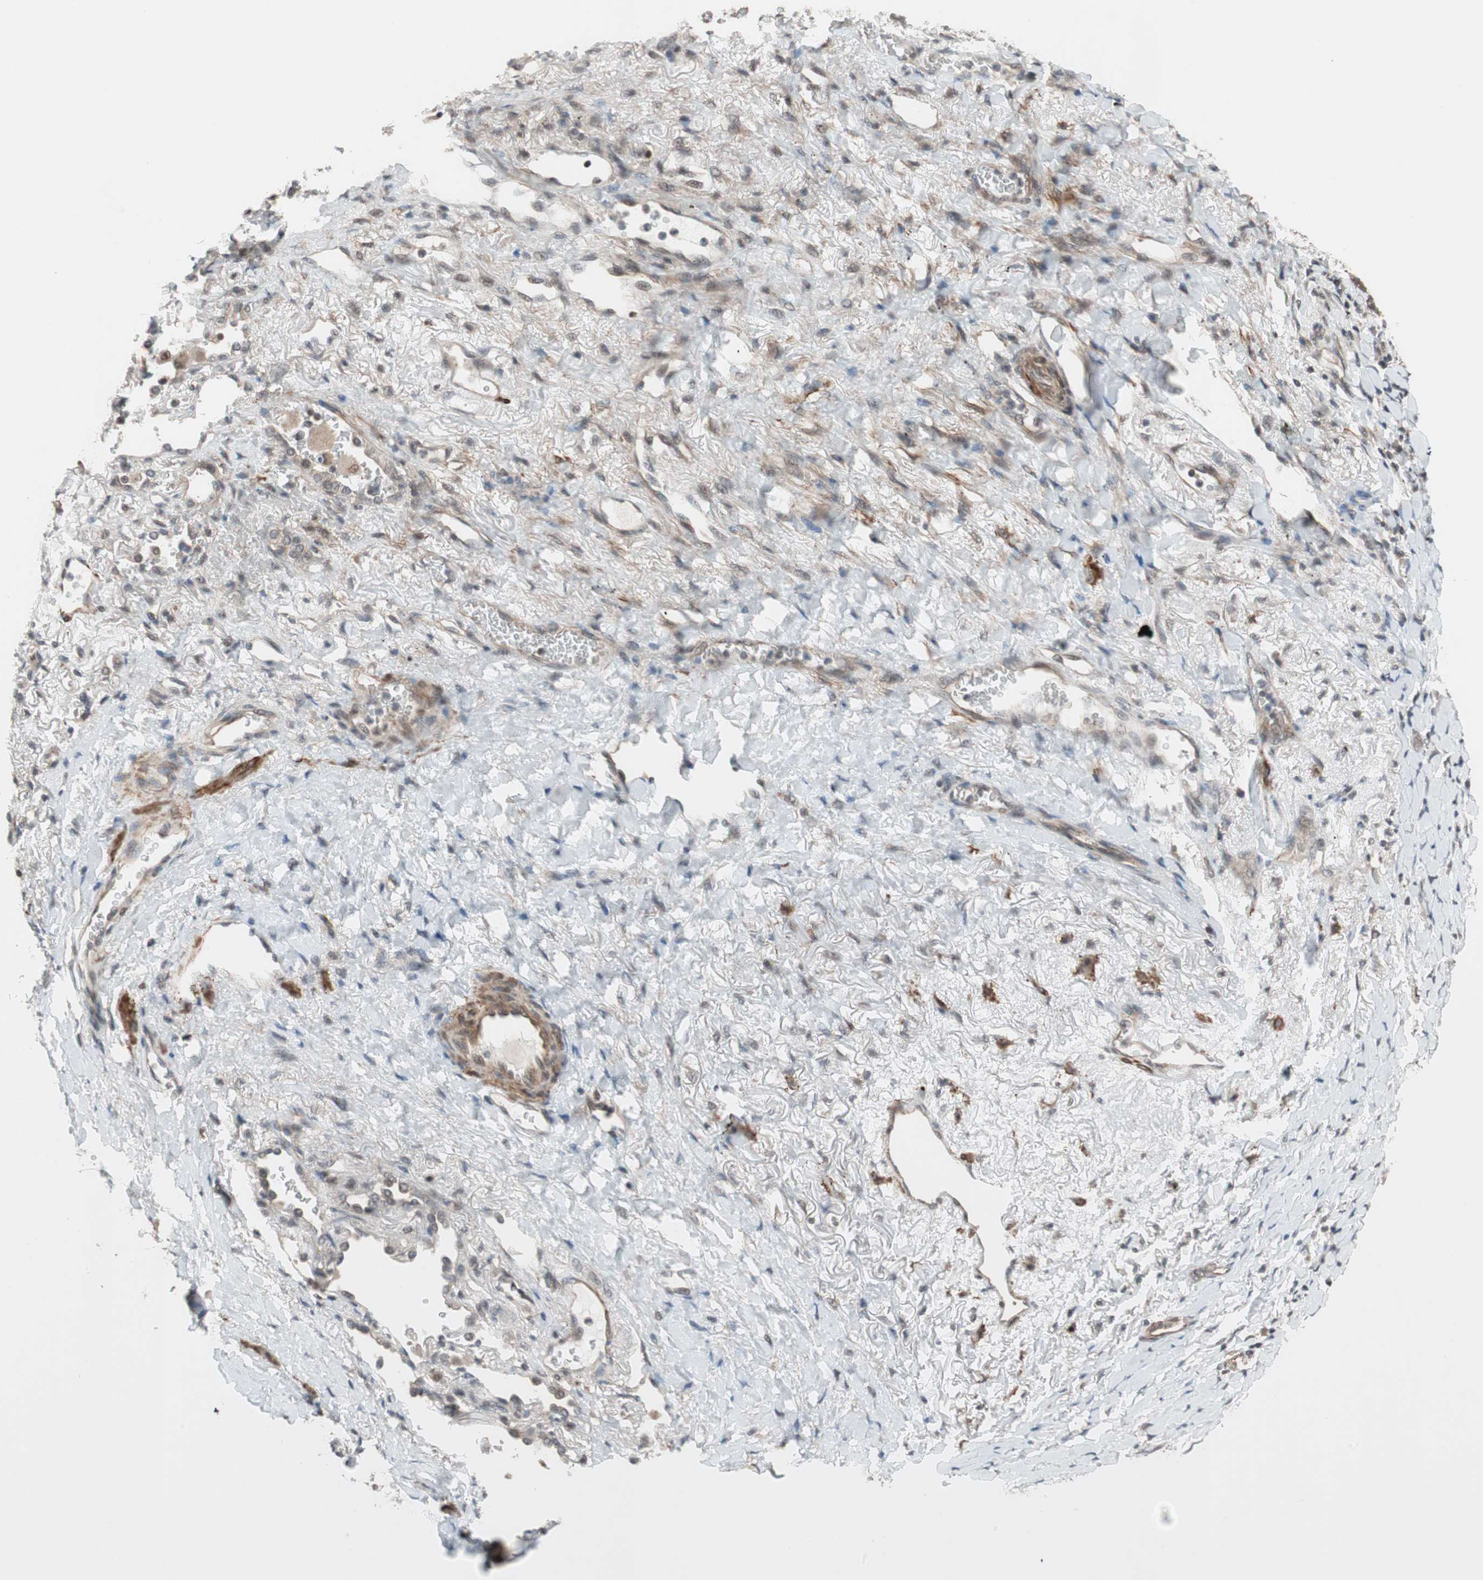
{"staining": {"intensity": "weak", "quantity": "<25%", "location": "cytoplasmic/membranous"}, "tissue": "lung cancer", "cell_type": "Tumor cells", "image_type": "cancer", "snomed": [{"axis": "morphology", "description": "Squamous cell carcinoma, NOS"}, {"axis": "topography", "description": "Lung"}], "caption": "There is no significant expression in tumor cells of lung squamous cell carcinoma.", "gene": "DRAP1", "patient": {"sex": "female", "age": 73}}